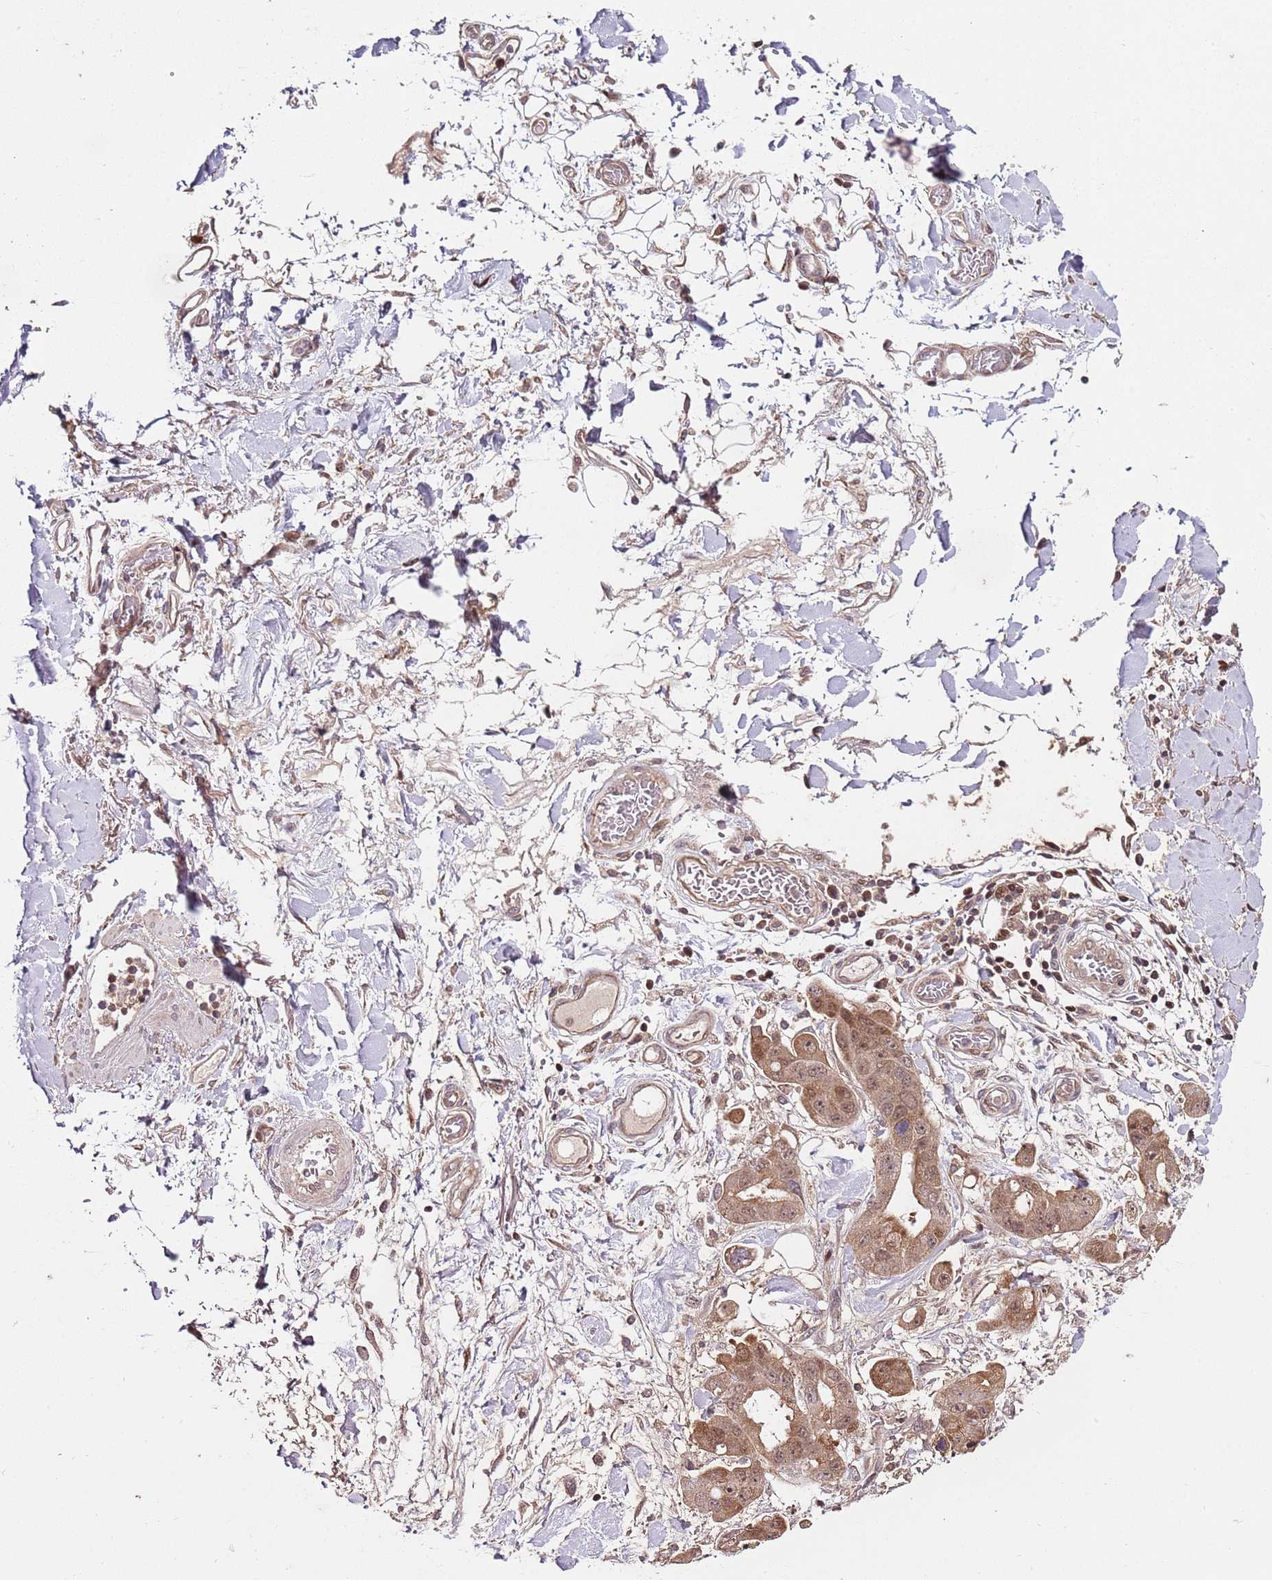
{"staining": {"intensity": "moderate", "quantity": ">75%", "location": "cytoplasmic/membranous,nuclear"}, "tissue": "stomach cancer", "cell_type": "Tumor cells", "image_type": "cancer", "snomed": [{"axis": "morphology", "description": "Adenocarcinoma, NOS"}, {"axis": "topography", "description": "Stomach"}], "caption": "Stomach cancer tissue exhibits moderate cytoplasmic/membranous and nuclear staining in approximately >75% of tumor cells, visualized by immunohistochemistry.", "gene": "EDC3", "patient": {"sex": "male", "age": 62}}